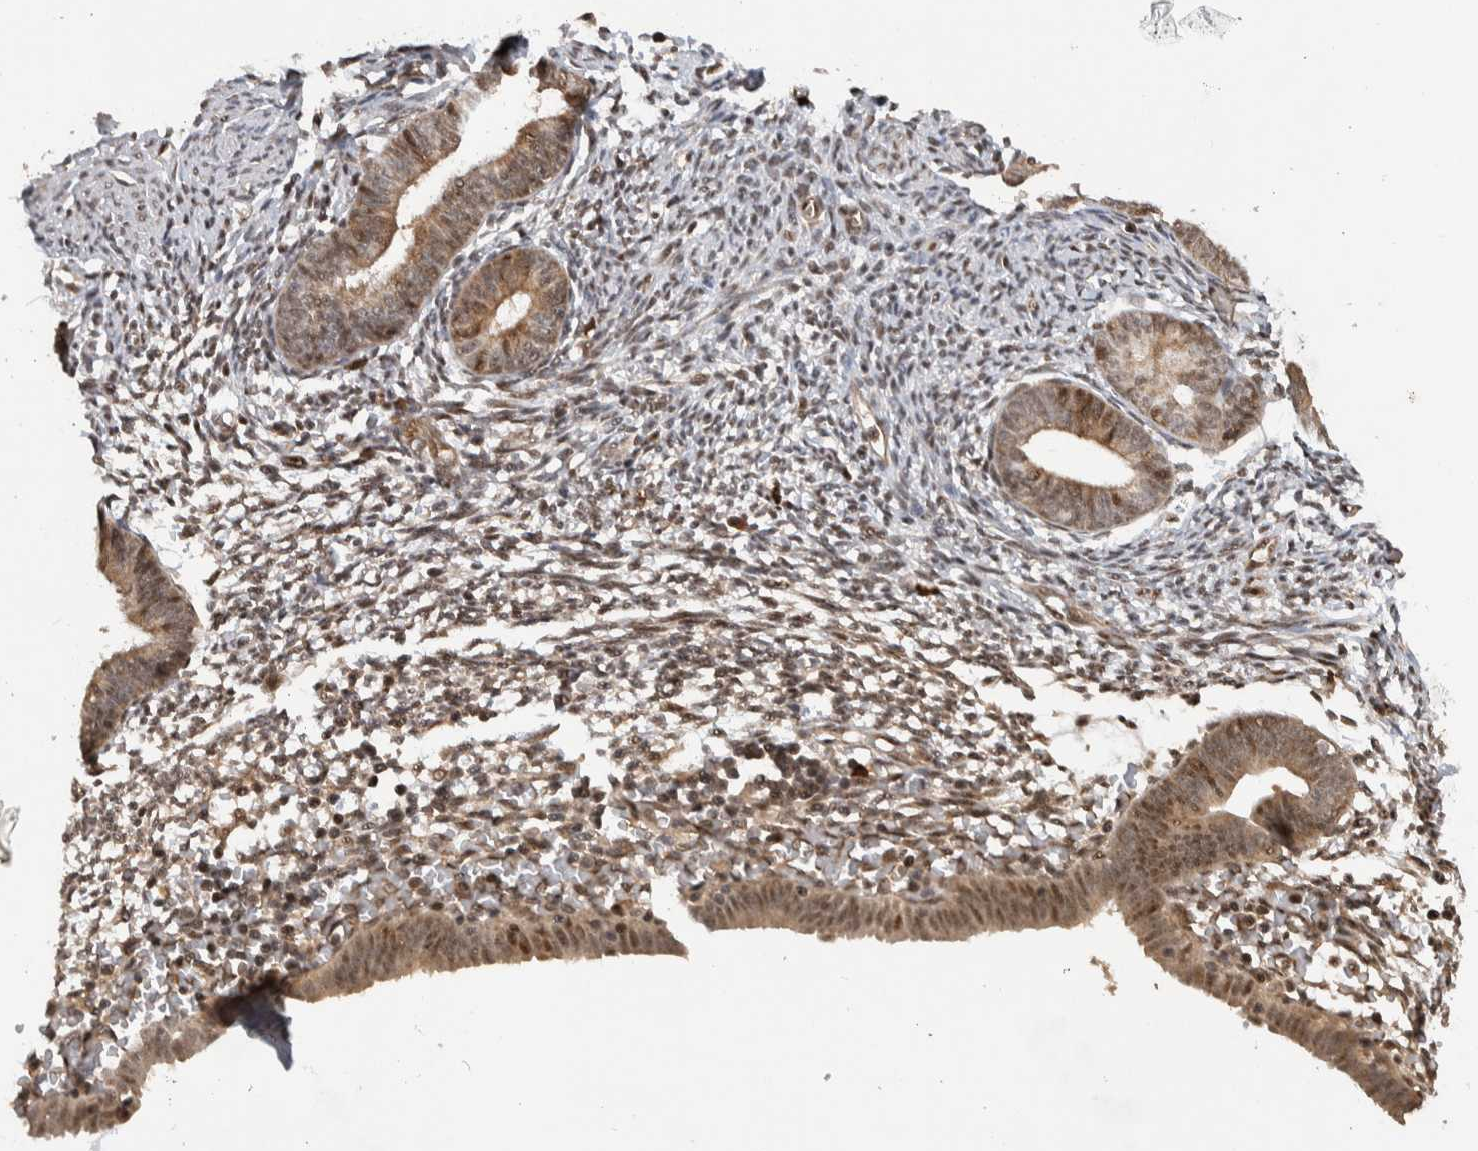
{"staining": {"intensity": "moderate", "quantity": ">75%", "location": "cytoplasmic/membranous,nuclear"}, "tissue": "endometrium", "cell_type": "Cells in endometrial stroma", "image_type": "normal", "snomed": [{"axis": "morphology", "description": "Normal tissue, NOS"}, {"axis": "morphology", "description": "Atrophy, NOS"}, {"axis": "topography", "description": "Uterus"}, {"axis": "topography", "description": "Endometrium"}], "caption": "A brown stain labels moderate cytoplasmic/membranous,nuclear staining of a protein in cells in endometrial stroma of normal endometrium. Using DAB (brown) and hematoxylin (blue) stains, captured at high magnification using brightfield microscopy.", "gene": "TOR1B", "patient": {"sex": "female", "age": 68}}